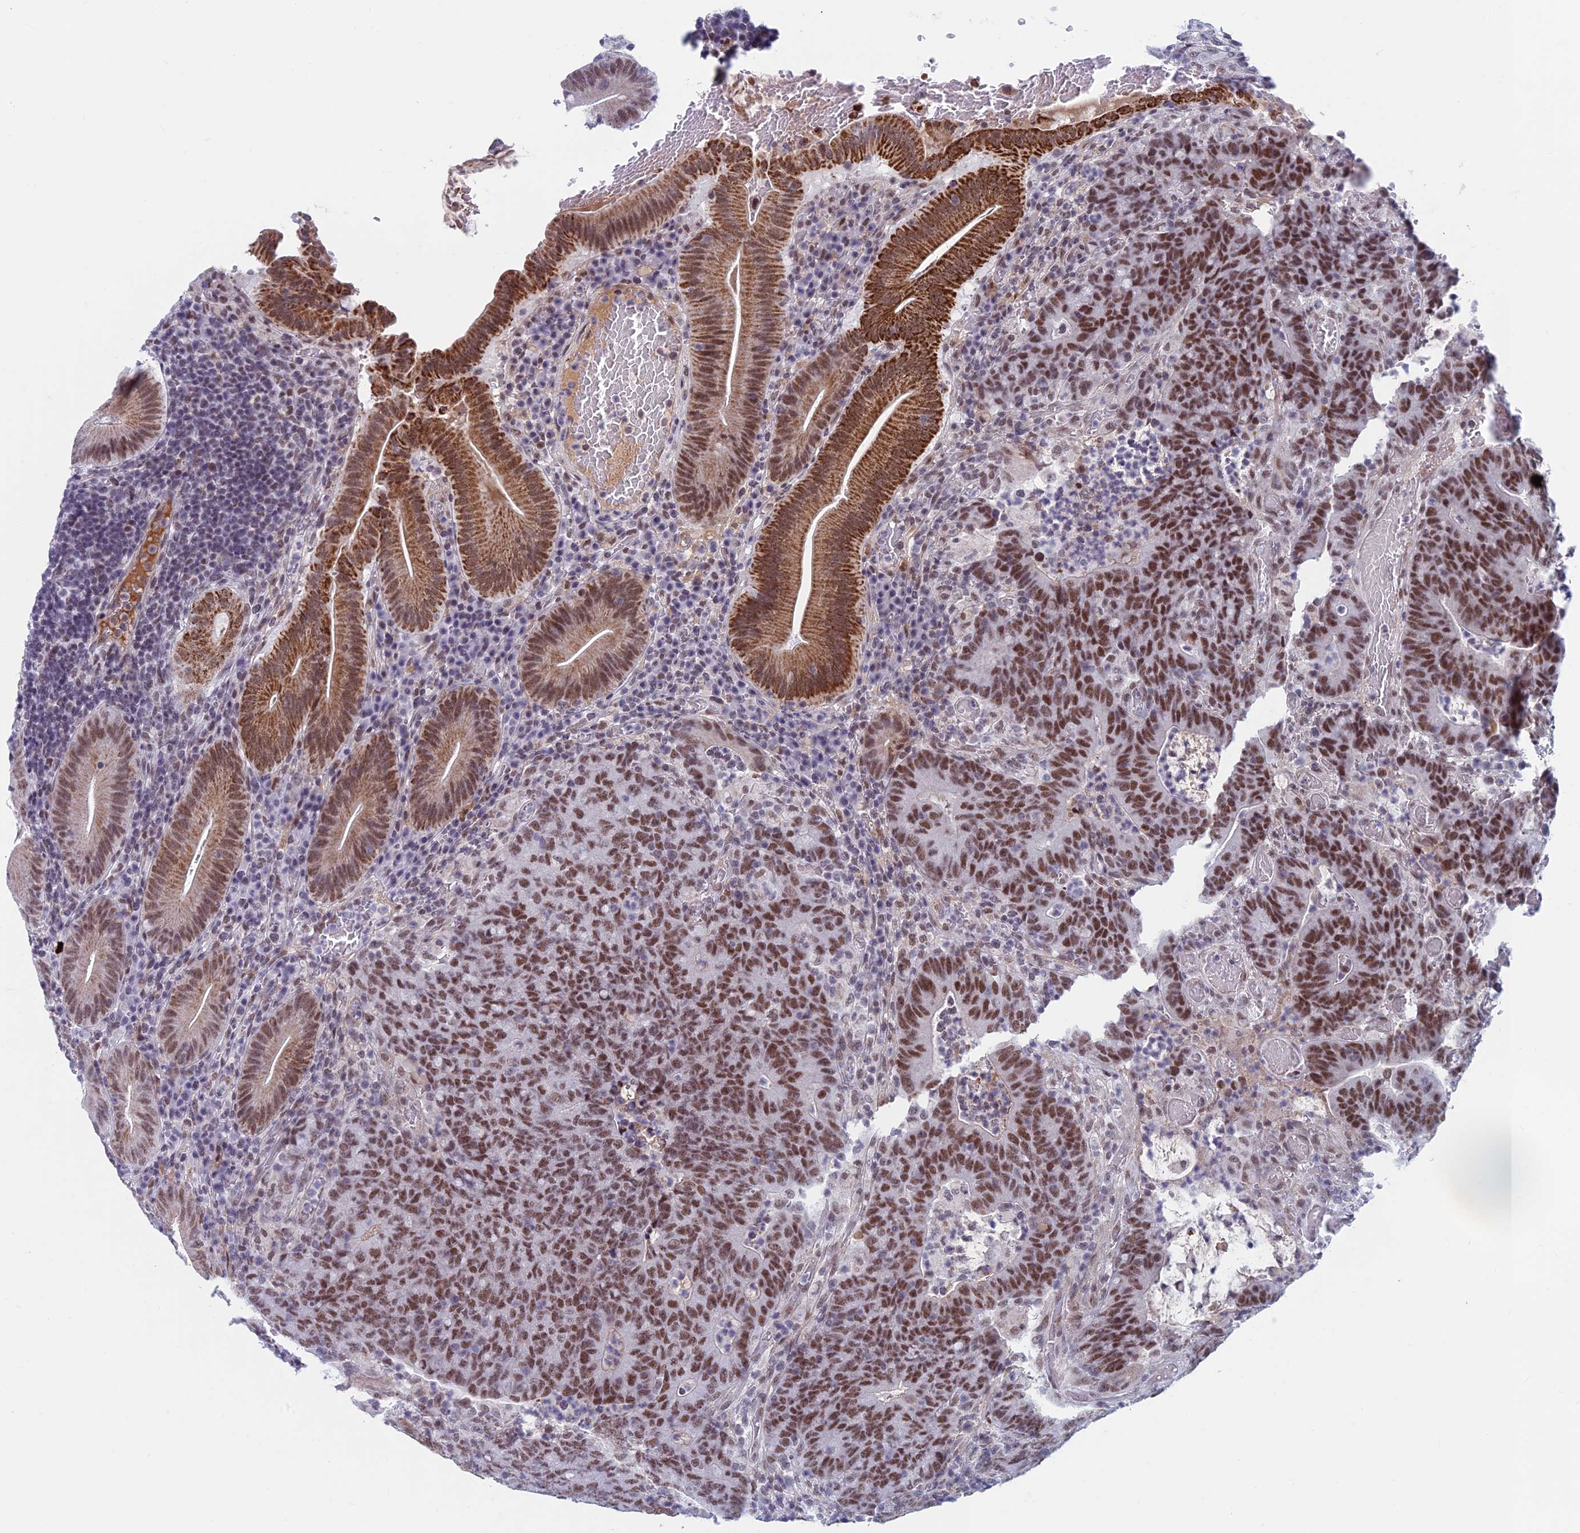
{"staining": {"intensity": "moderate", "quantity": ">75%", "location": "nuclear"}, "tissue": "colorectal cancer", "cell_type": "Tumor cells", "image_type": "cancer", "snomed": [{"axis": "morphology", "description": "Normal tissue, NOS"}, {"axis": "morphology", "description": "Adenocarcinoma, NOS"}, {"axis": "topography", "description": "Colon"}], "caption": "Approximately >75% of tumor cells in colorectal cancer (adenocarcinoma) display moderate nuclear protein staining as visualized by brown immunohistochemical staining.", "gene": "ASH2L", "patient": {"sex": "female", "age": 75}}